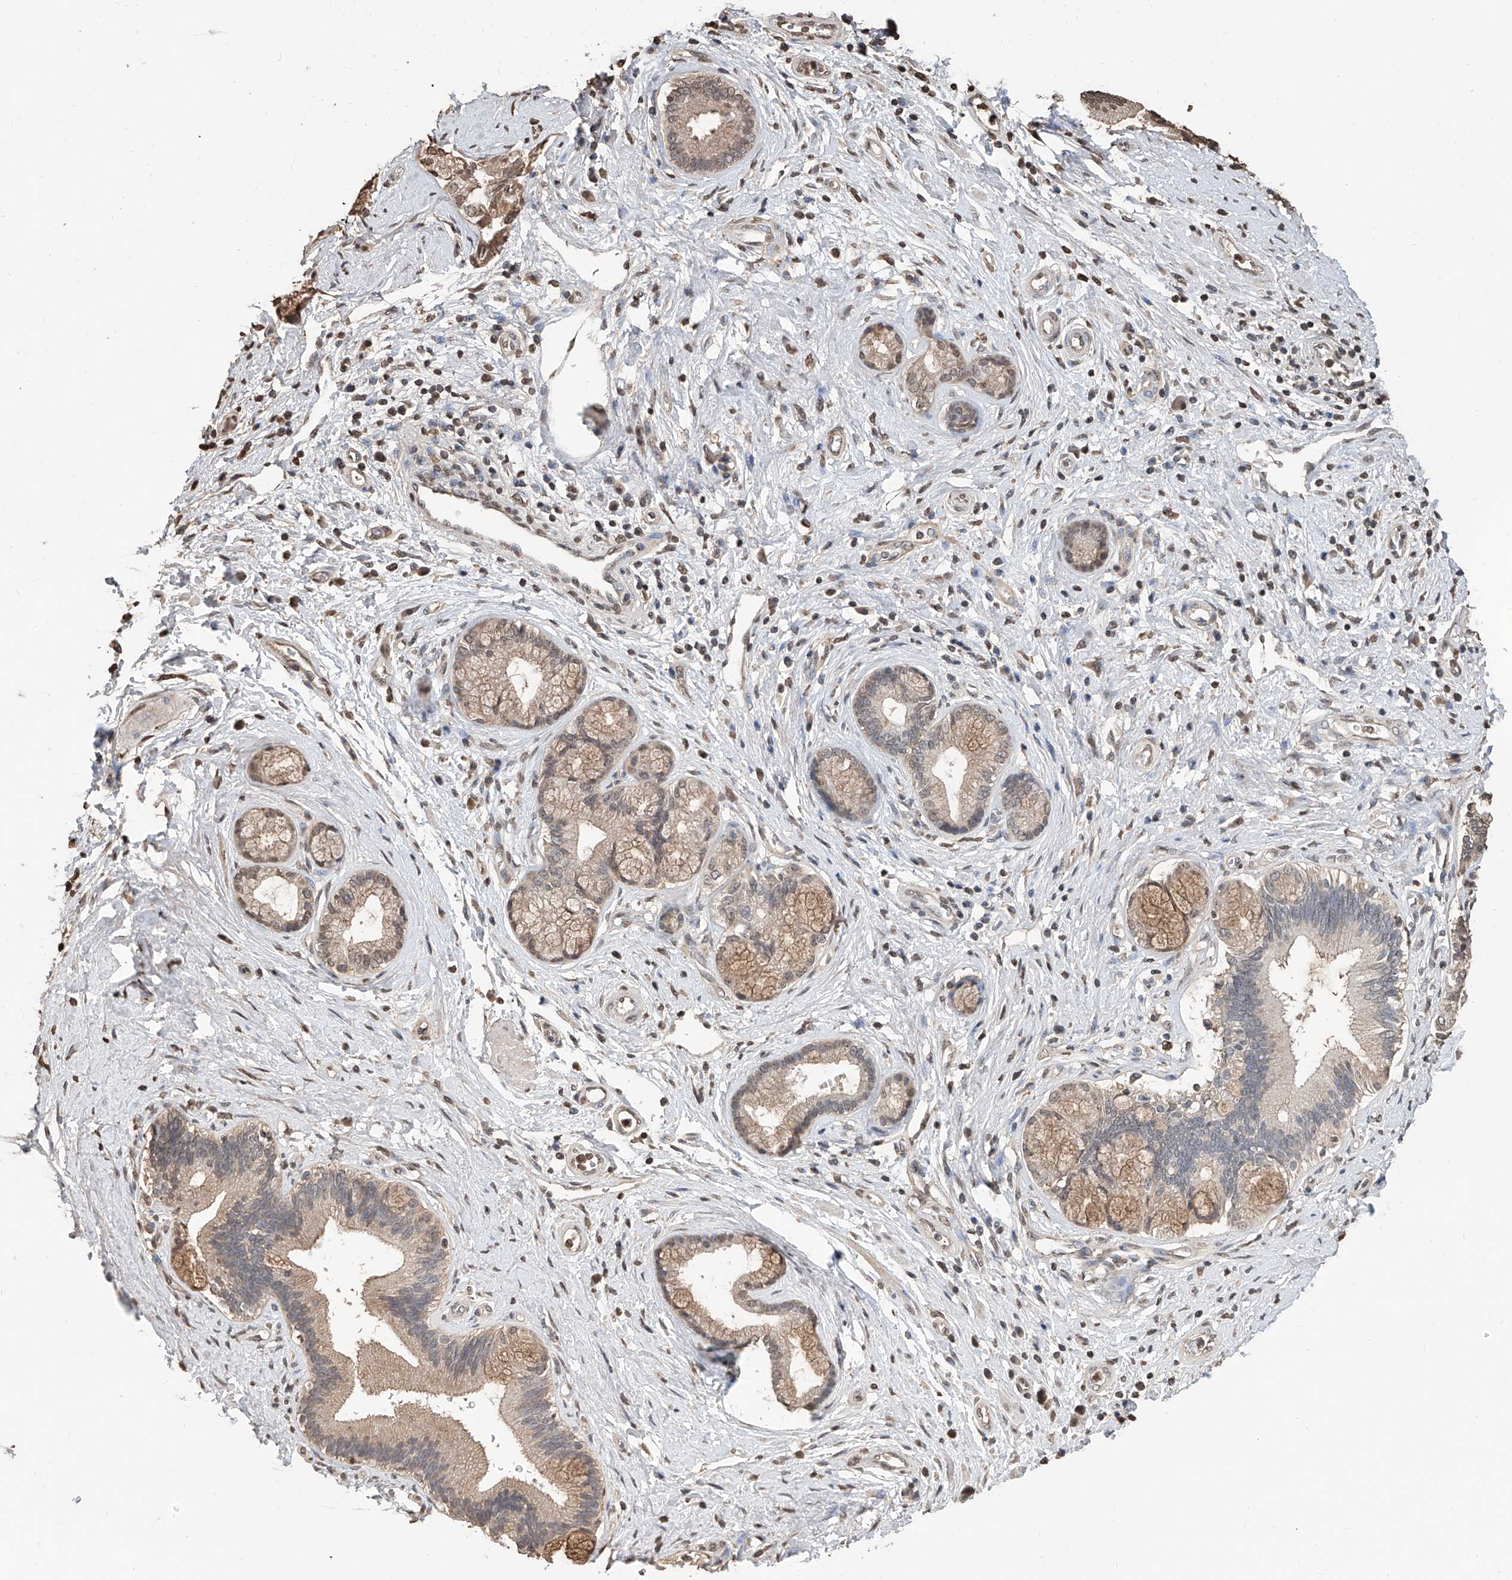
{"staining": {"intensity": "weak", "quantity": "25%-75%", "location": "cytoplasmic/membranous"}, "tissue": "pancreatic cancer", "cell_type": "Tumor cells", "image_type": "cancer", "snomed": [{"axis": "morphology", "description": "Adenocarcinoma, NOS"}, {"axis": "topography", "description": "Pancreas"}], "caption": "This histopathology image exhibits pancreatic cancer stained with immunohistochemistry (IHC) to label a protein in brown. The cytoplasmic/membranous of tumor cells show weak positivity for the protein. Nuclei are counter-stained blue.", "gene": "RP9", "patient": {"sex": "female", "age": 73}}